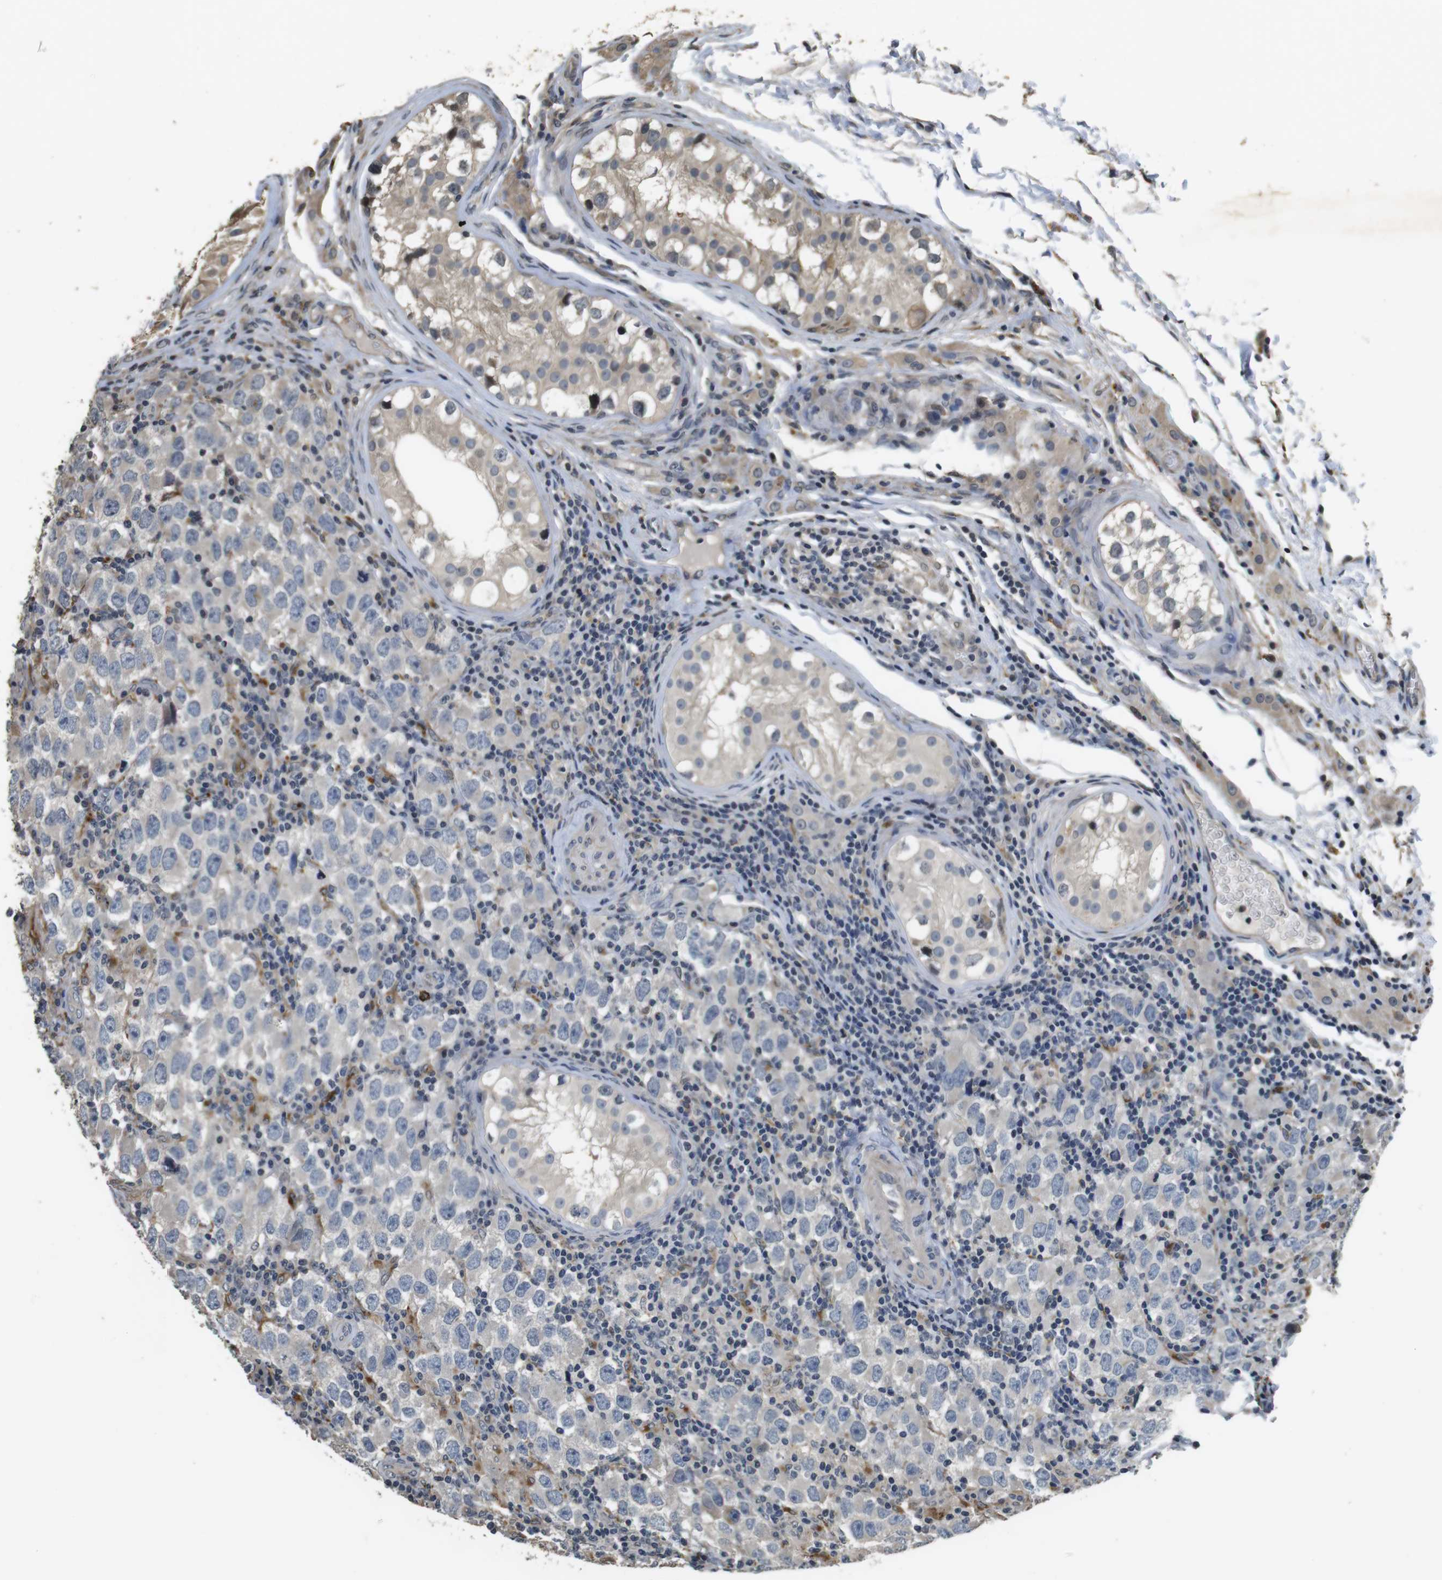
{"staining": {"intensity": "weak", "quantity": "<25%", "location": "cytoplasmic/membranous"}, "tissue": "testis cancer", "cell_type": "Tumor cells", "image_type": "cancer", "snomed": [{"axis": "morphology", "description": "Carcinoma, Embryonal, NOS"}, {"axis": "topography", "description": "Testis"}], "caption": "The IHC image has no significant expression in tumor cells of testis cancer (embryonal carcinoma) tissue.", "gene": "FZD10", "patient": {"sex": "male", "age": 21}}